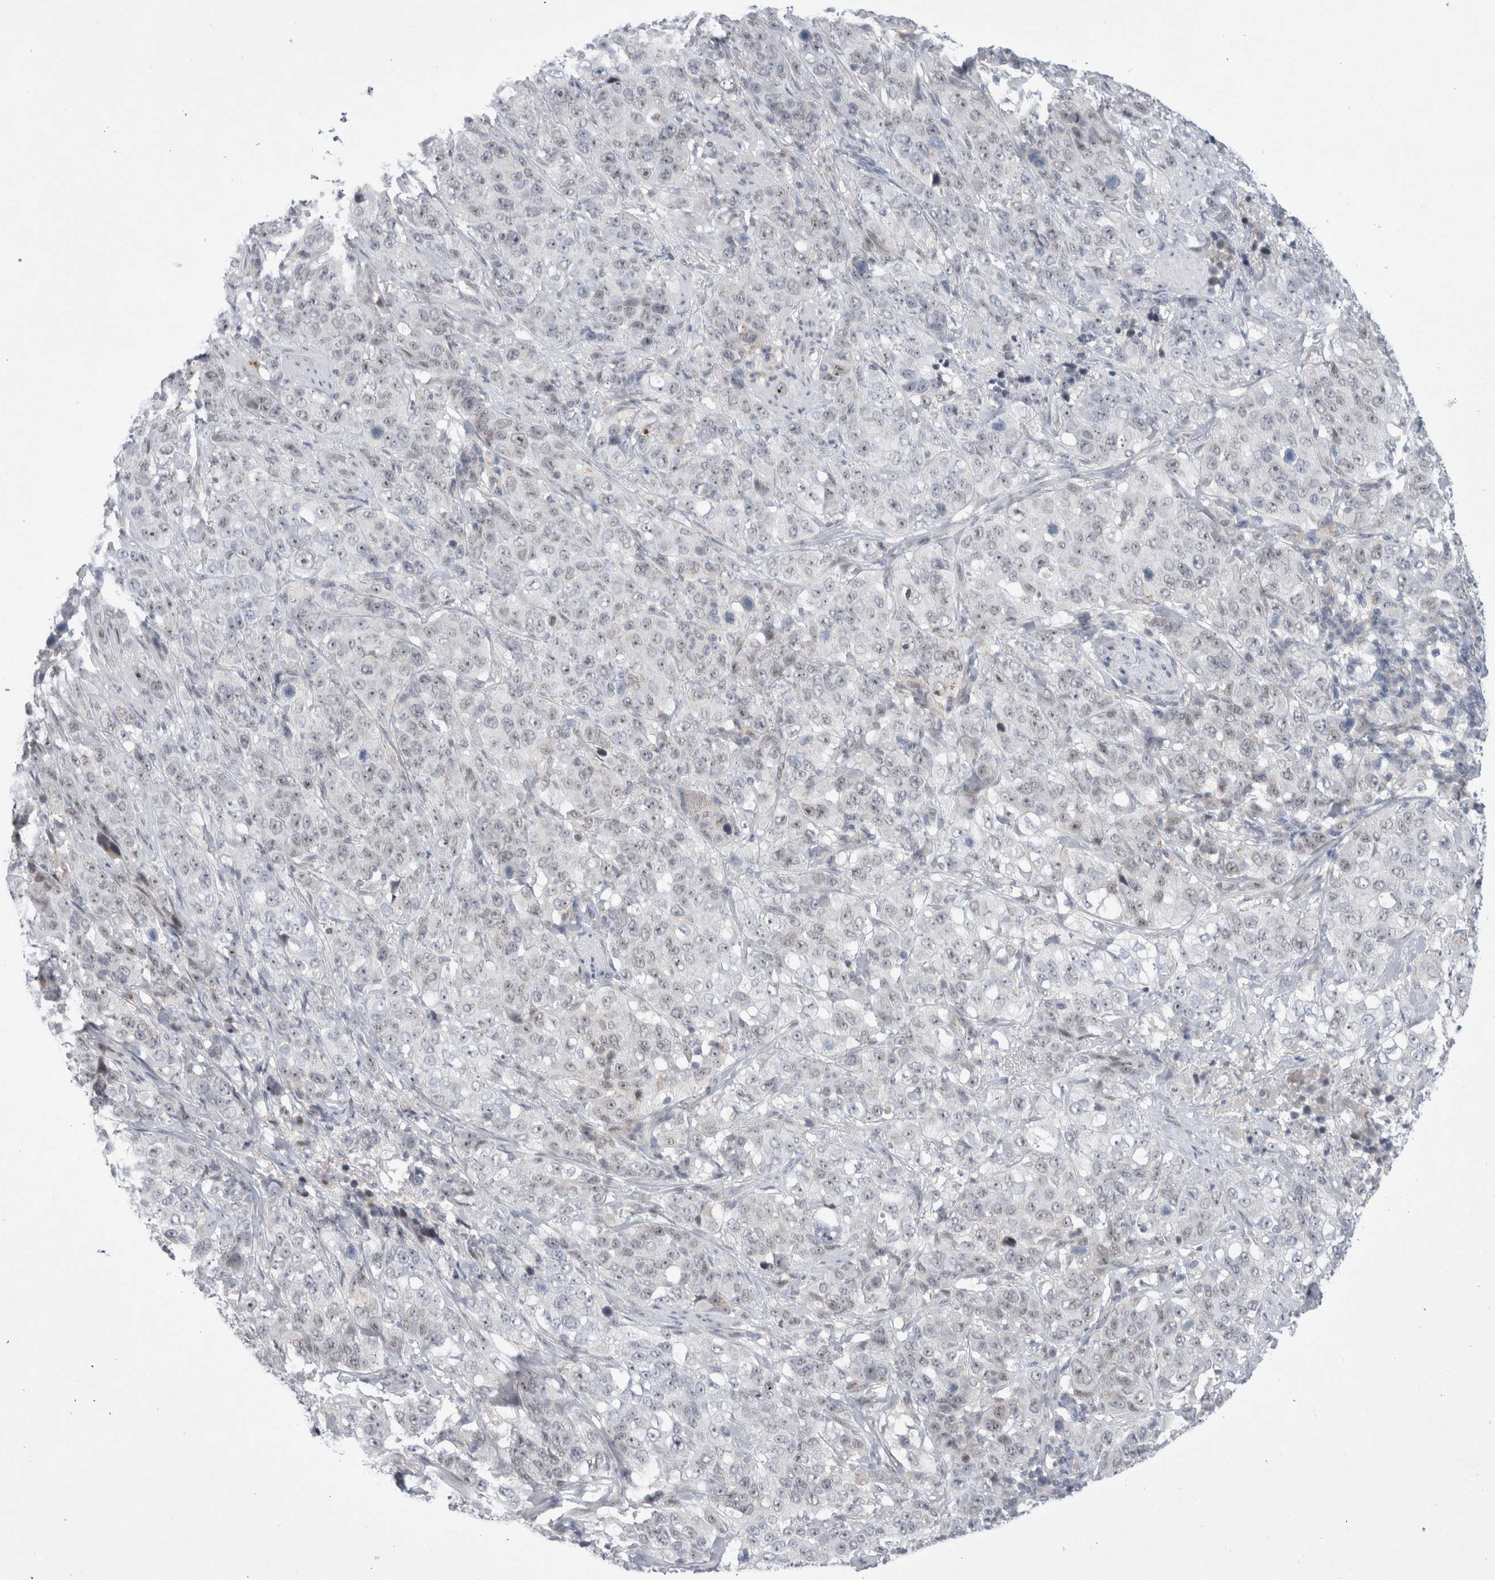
{"staining": {"intensity": "weak", "quantity": "25%-75%", "location": "nuclear"}, "tissue": "stomach cancer", "cell_type": "Tumor cells", "image_type": "cancer", "snomed": [{"axis": "morphology", "description": "Adenocarcinoma, NOS"}, {"axis": "topography", "description": "Stomach"}], "caption": "A photomicrograph of human stomach cancer stained for a protein exhibits weak nuclear brown staining in tumor cells.", "gene": "CERS5", "patient": {"sex": "male", "age": 48}}